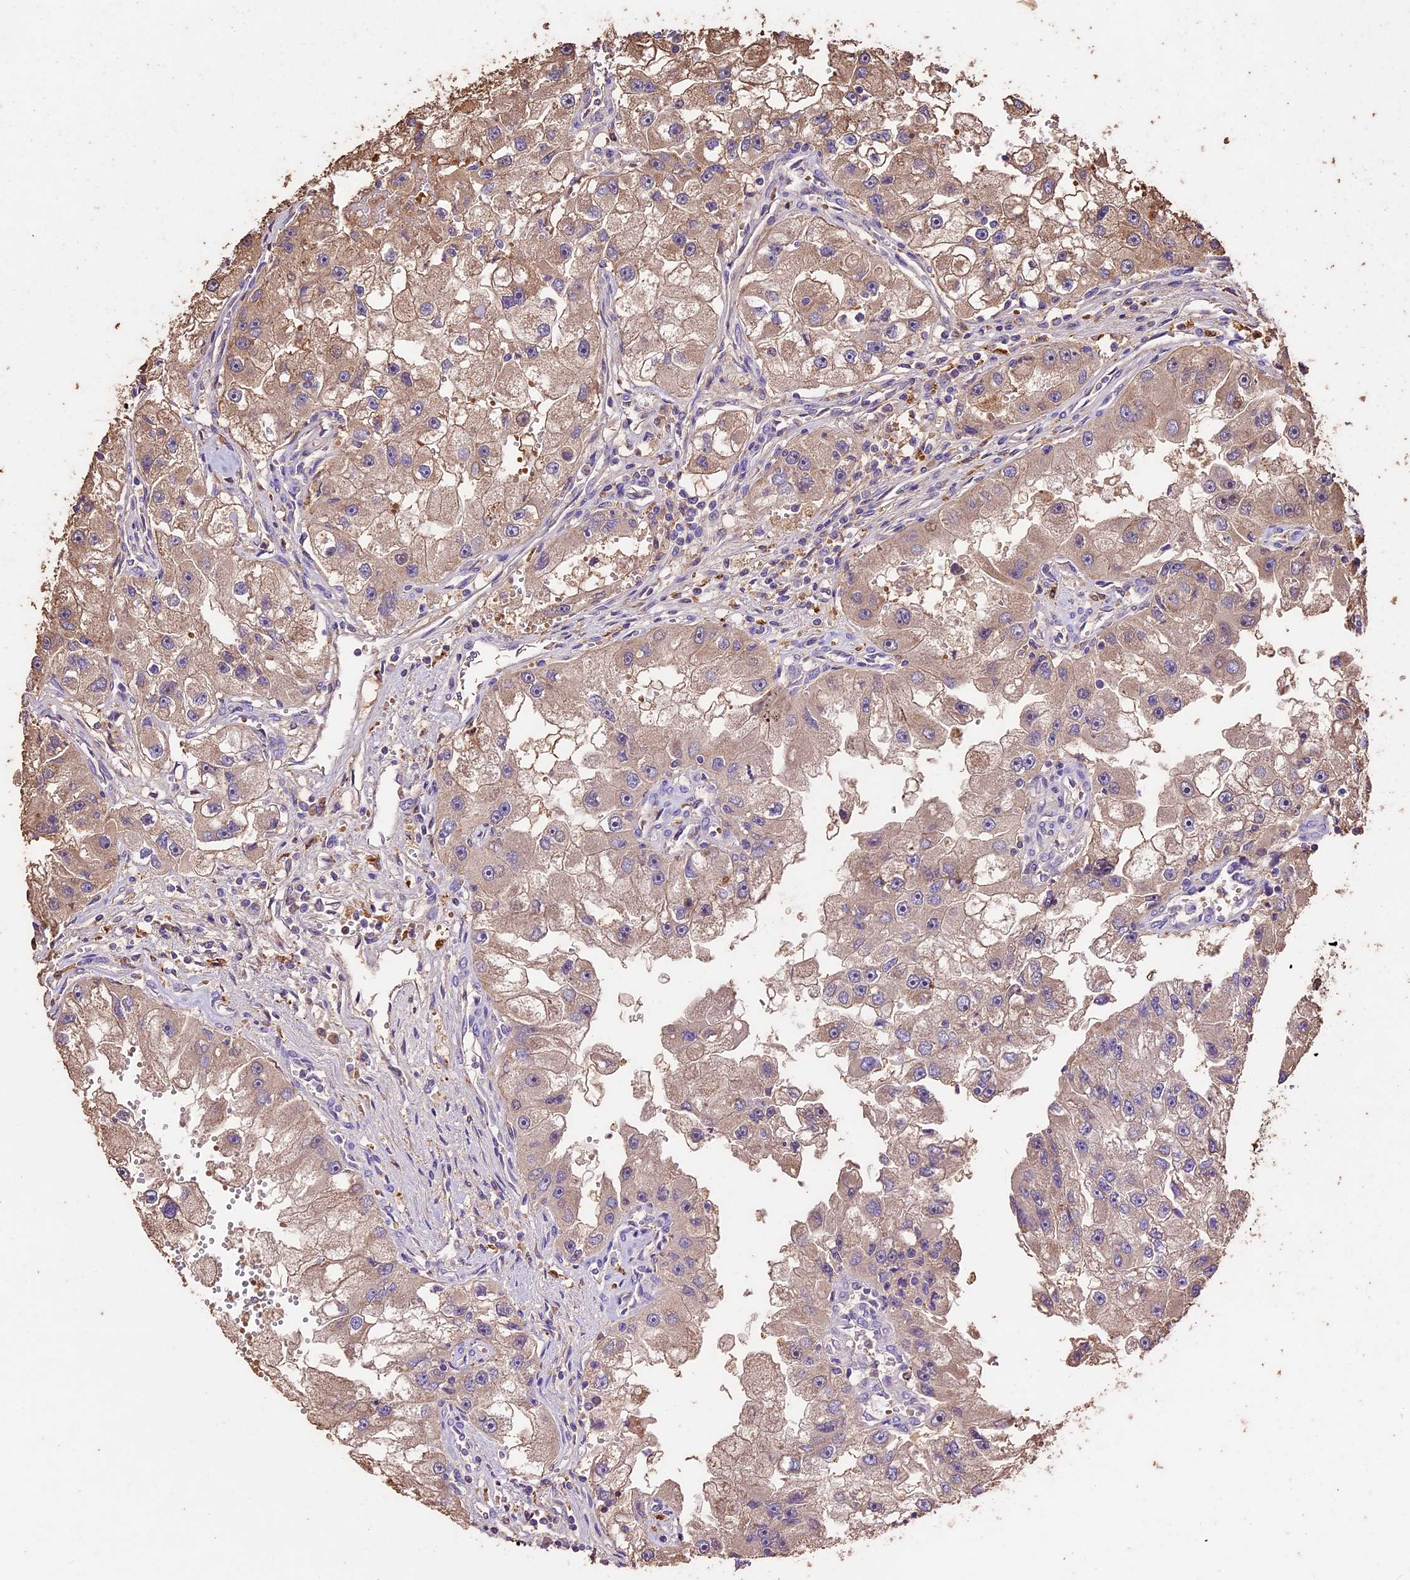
{"staining": {"intensity": "weak", "quantity": ">75%", "location": "cytoplasmic/membranous"}, "tissue": "renal cancer", "cell_type": "Tumor cells", "image_type": "cancer", "snomed": [{"axis": "morphology", "description": "Adenocarcinoma, NOS"}, {"axis": "topography", "description": "Kidney"}], "caption": "The immunohistochemical stain labels weak cytoplasmic/membranous staining in tumor cells of renal cancer tissue.", "gene": "CRLF1", "patient": {"sex": "male", "age": 63}}